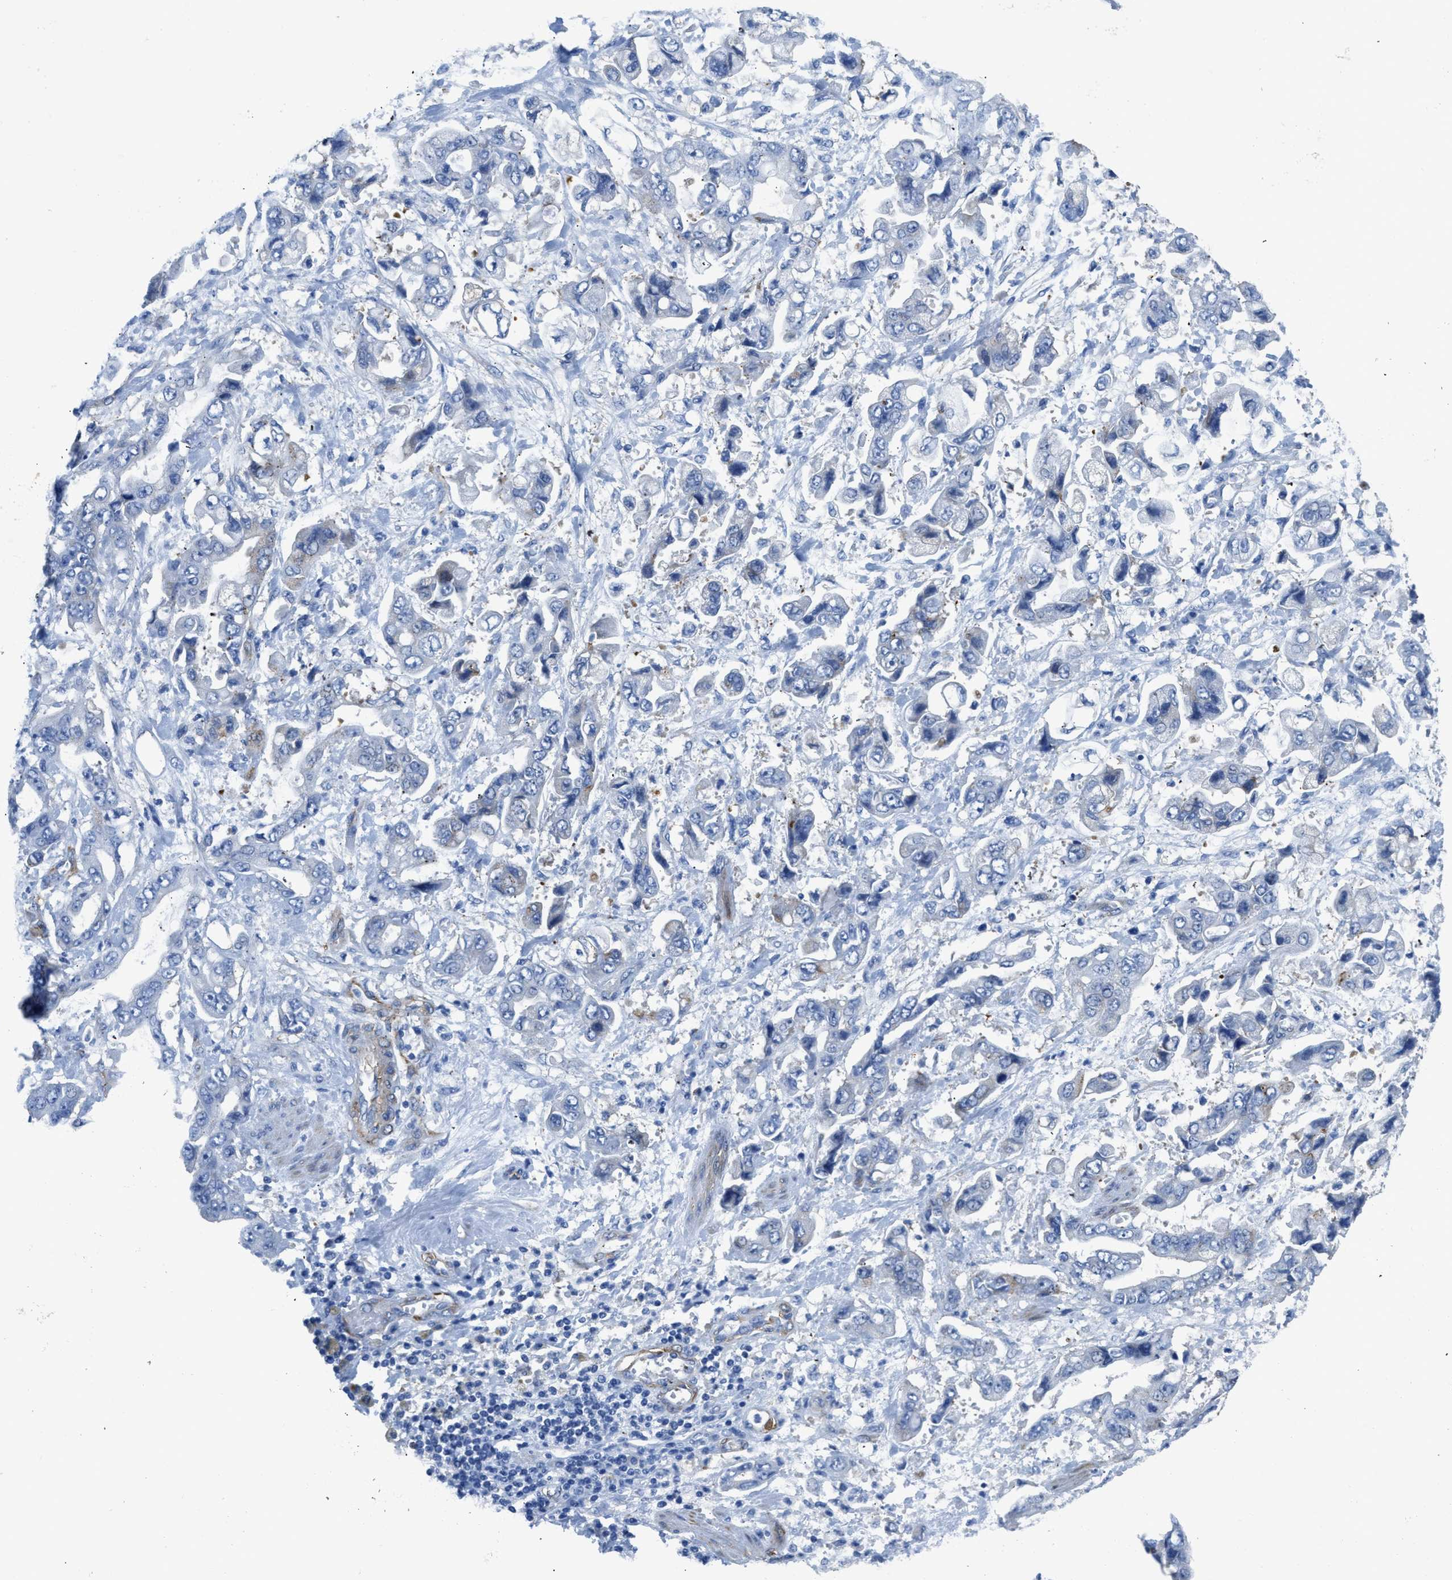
{"staining": {"intensity": "negative", "quantity": "none", "location": "none"}, "tissue": "stomach cancer", "cell_type": "Tumor cells", "image_type": "cancer", "snomed": [{"axis": "morphology", "description": "Normal tissue, NOS"}, {"axis": "morphology", "description": "Adenocarcinoma, NOS"}, {"axis": "topography", "description": "Stomach"}], "caption": "Image shows no significant protein positivity in tumor cells of stomach cancer (adenocarcinoma).", "gene": "ZSWIM5", "patient": {"sex": "male", "age": 62}}